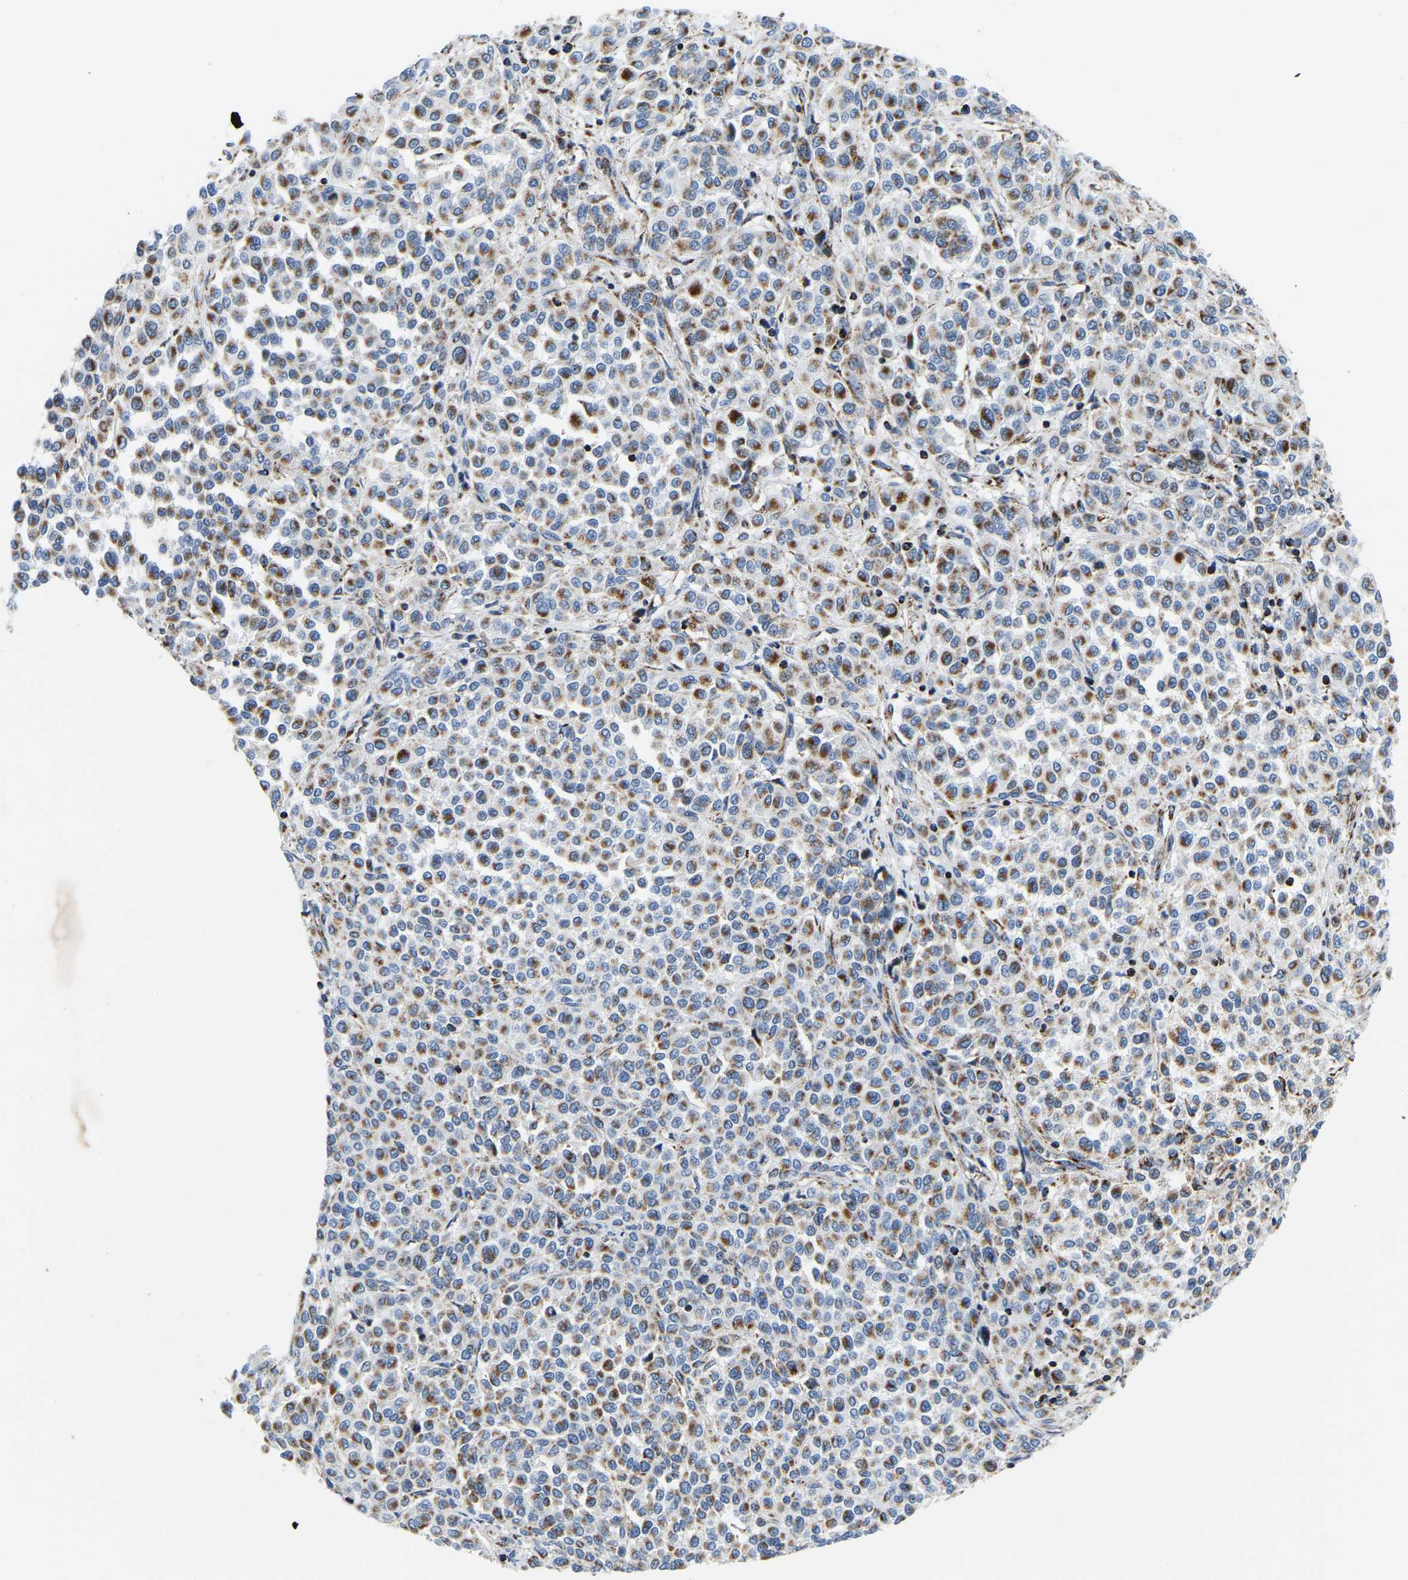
{"staining": {"intensity": "moderate", "quantity": "25%-75%", "location": "cytoplasmic/membranous"}, "tissue": "melanoma", "cell_type": "Tumor cells", "image_type": "cancer", "snomed": [{"axis": "morphology", "description": "Malignant melanoma, Metastatic site"}, {"axis": "topography", "description": "Pancreas"}], "caption": "Moderate cytoplasmic/membranous positivity for a protein is identified in about 25%-75% of tumor cells of malignant melanoma (metastatic site) using immunohistochemistry.", "gene": "SFXN1", "patient": {"sex": "female", "age": 30}}